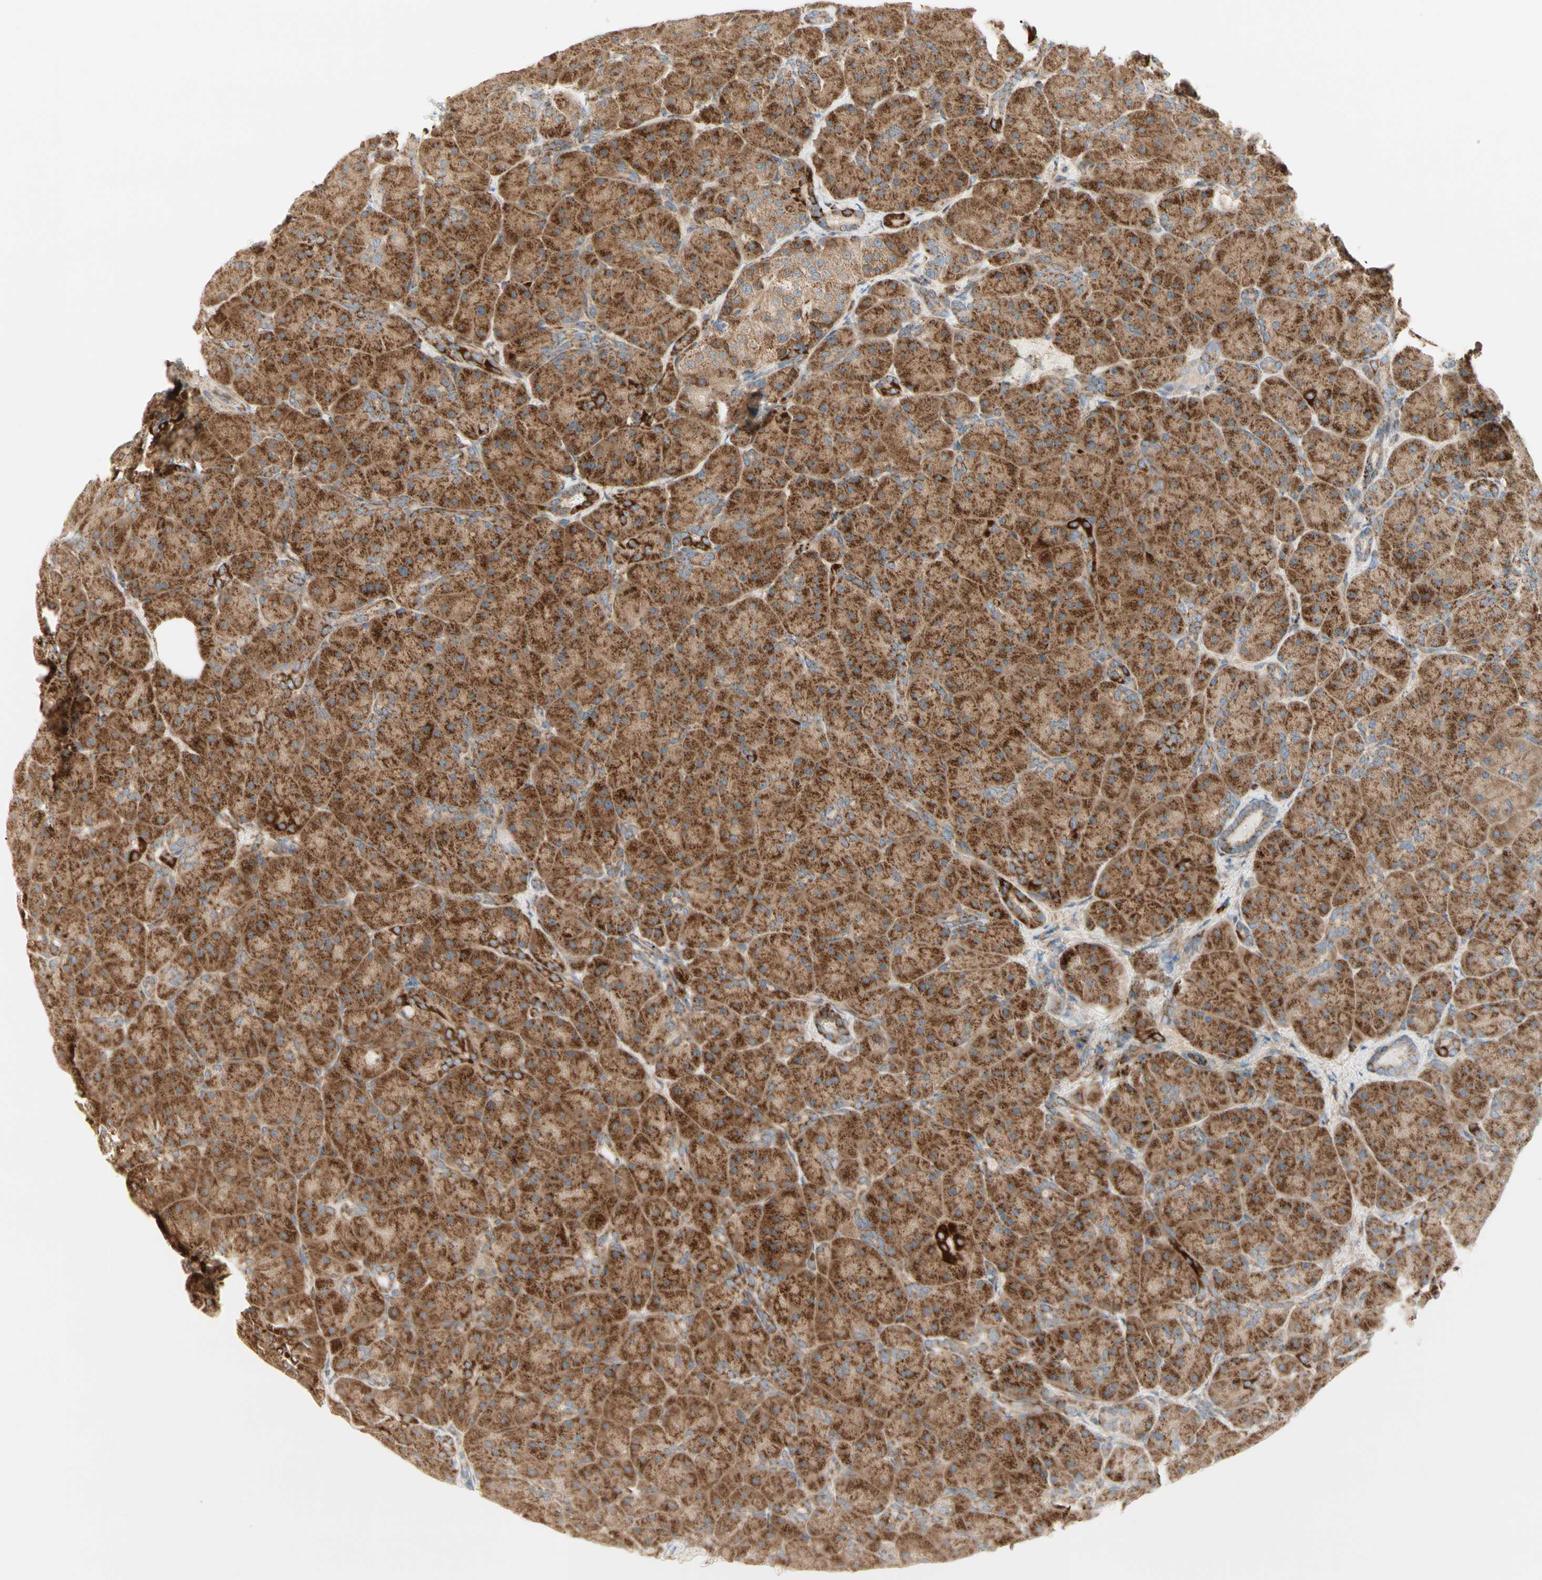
{"staining": {"intensity": "strong", "quantity": ">75%", "location": "cytoplasmic/membranous"}, "tissue": "pancreas", "cell_type": "Exocrine glandular cells", "image_type": "normal", "snomed": [{"axis": "morphology", "description": "Normal tissue, NOS"}, {"axis": "topography", "description": "Pancreas"}], "caption": "Human pancreas stained for a protein (brown) shows strong cytoplasmic/membranous positive staining in about >75% of exocrine glandular cells.", "gene": "TBC1D10A", "patient": {"sex": "male", "age": 66}}